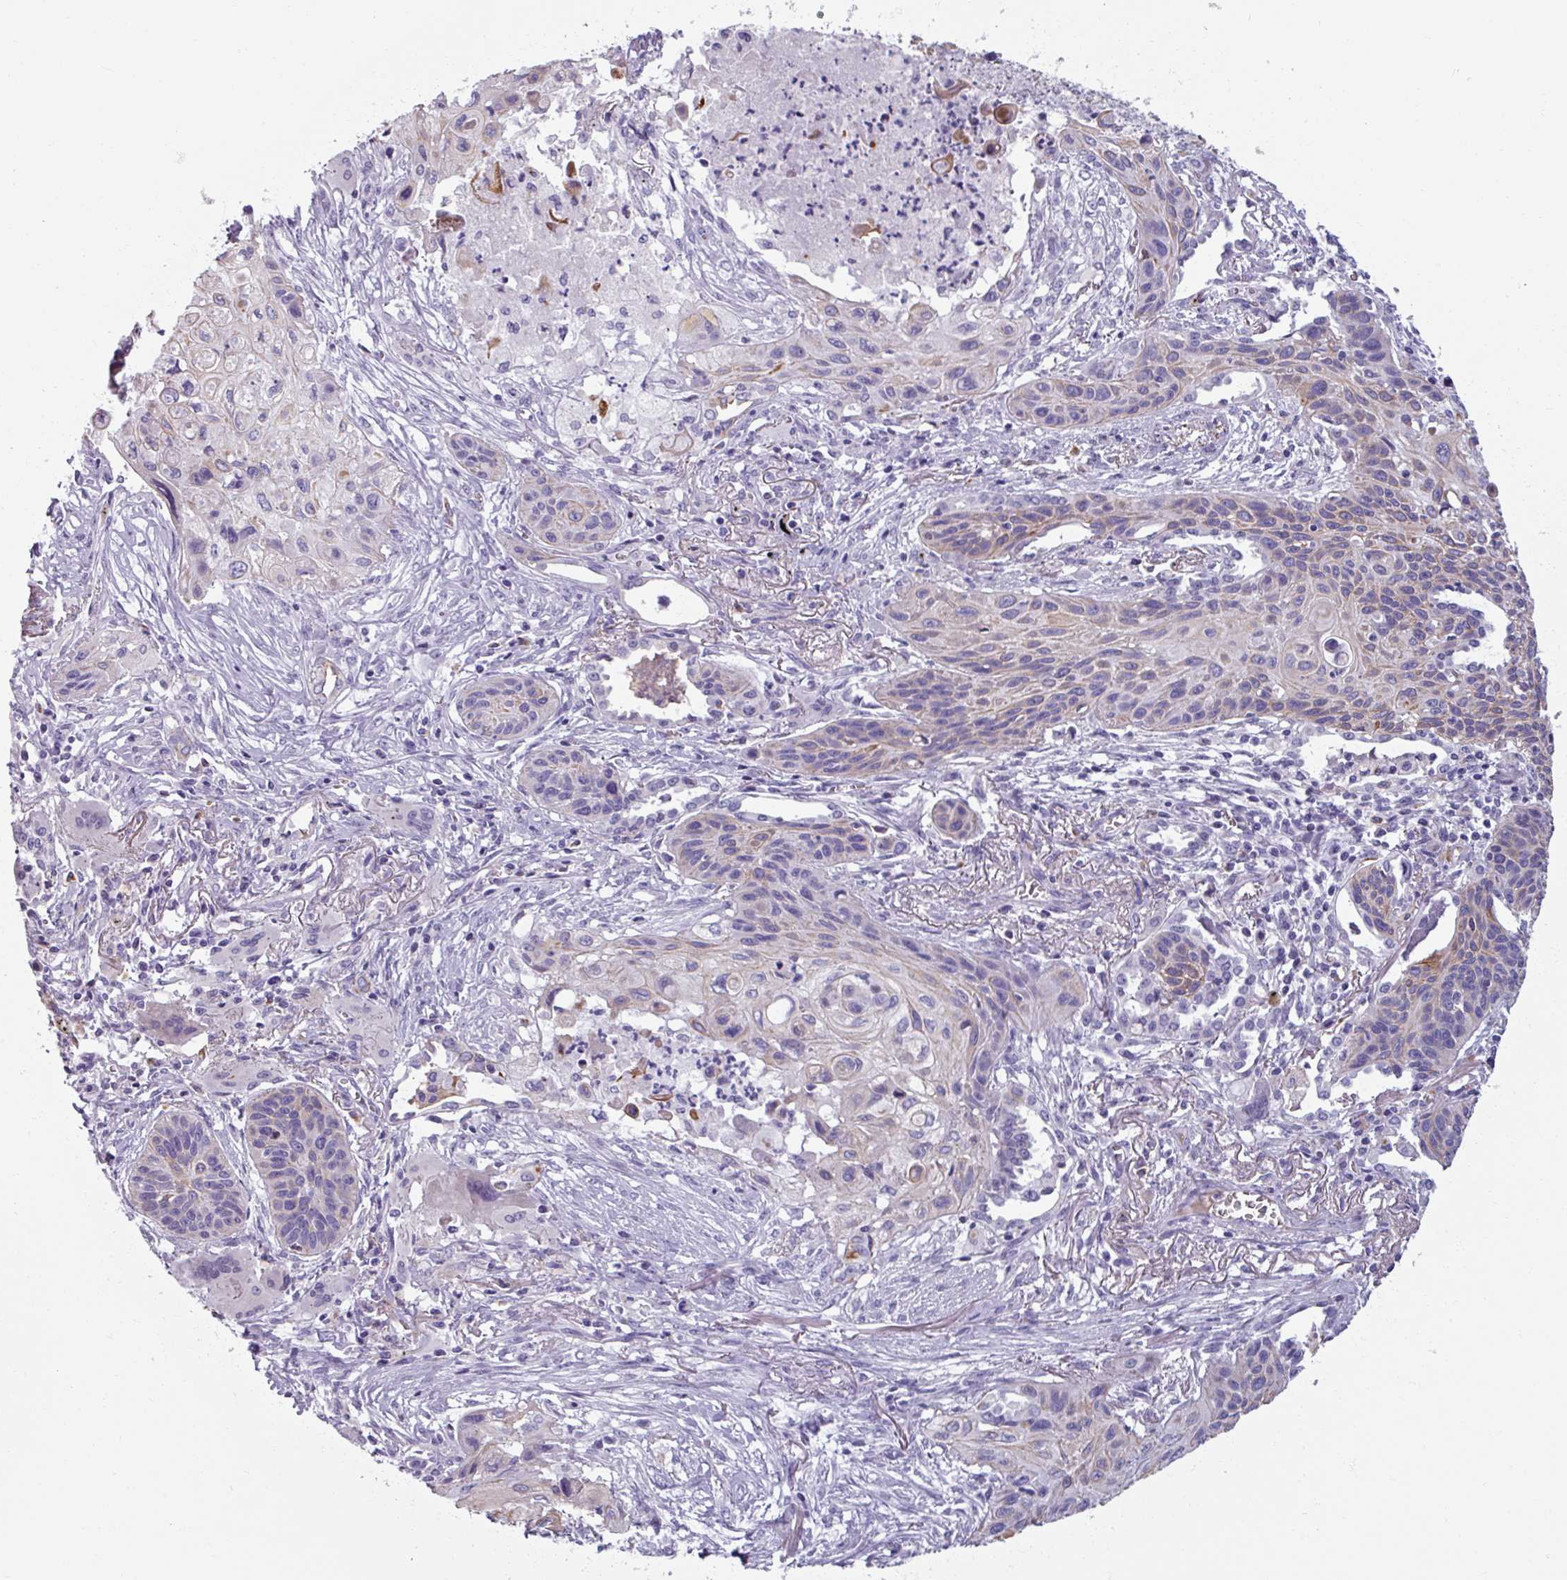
{"staining": {"intensity": "weak", "quantity": "<25%", "location": "cytoplasmic/membranous"}, "tissue": "lung cancer", "cell_type": "Tumor cells", "image_type": "cancer", "snomed": [{"axis": "morphology", "description": "Squamous cell carcinoma, NOS"}, {"axis": "topography", "description": "Lung"}], "caption": "Protein analysis of squamous cell carcinoma (lung) exhibits no significant expression in tumor cells.", "gene": "SPESP1", "patient": {"sex": "male", "age": 71}}